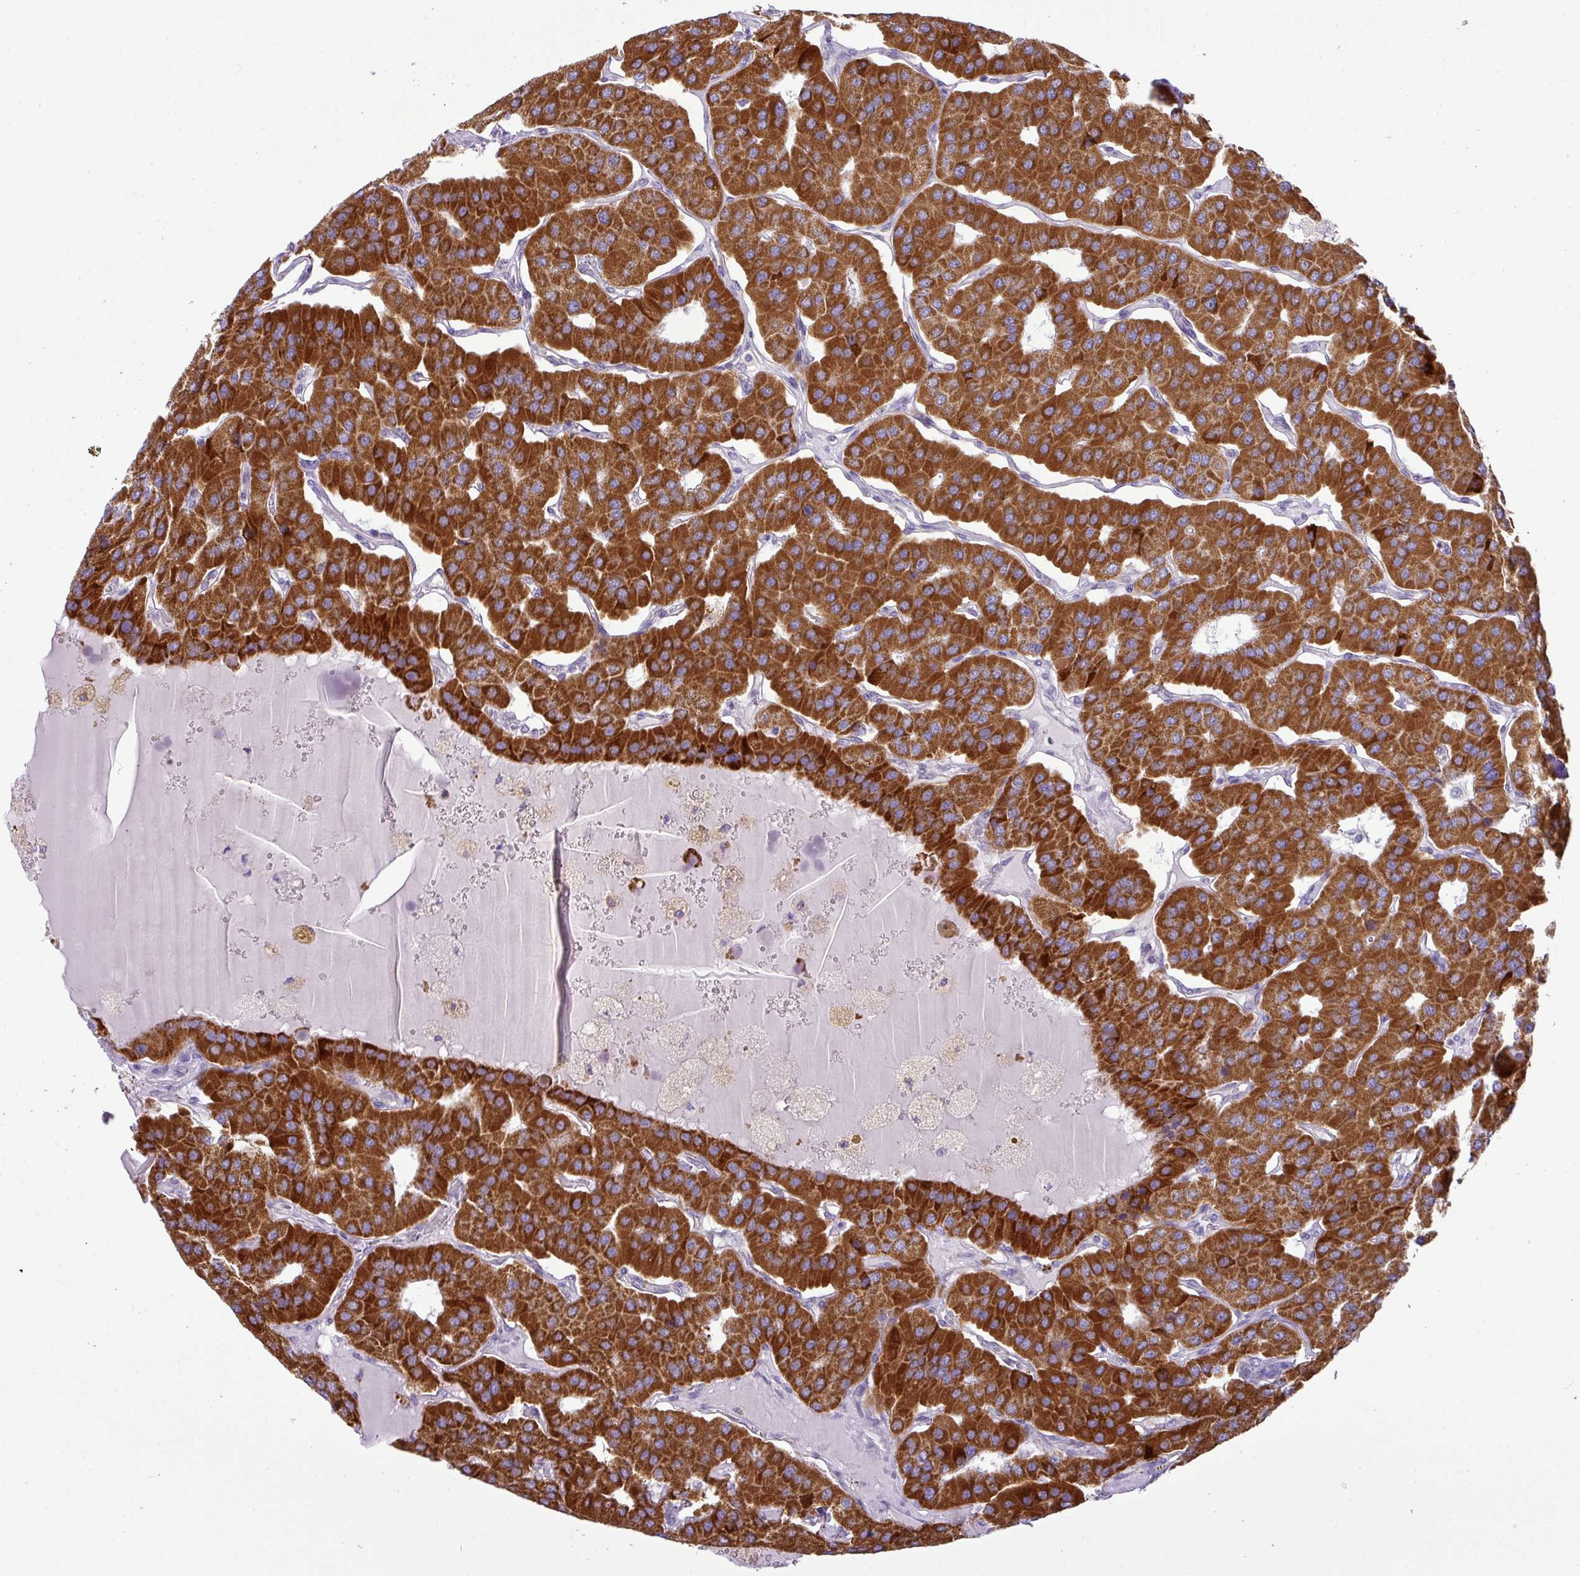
{"staining": {"intensity": "strong", "quantity": ">75%", "location": "cytoplasmic/membranous"}, "tissue": "parathyroid gland", "cell_type": "Glandular cells", "image_type": "normal", "snomed": [{"axis": "morphology", "description": "Normal tissue, NOS"}, {"axis": "morphology", "description": "Adenoma, NOS"}, {"axis": "topography", "description": "Parathyroid gland"}], "caption": "Immunohistochemistry photomicrograph of unremarkable parathyroid gland: human parathyroid gland stained using IHC displays high levels of strong protein expression localized specifically in the cytoplasmic/membranous of glandular cells, appearing as a cytoplasmic/membranous brown color.", "gene": "ZNF81", "patient": {"sex": "female", "age": 86}}